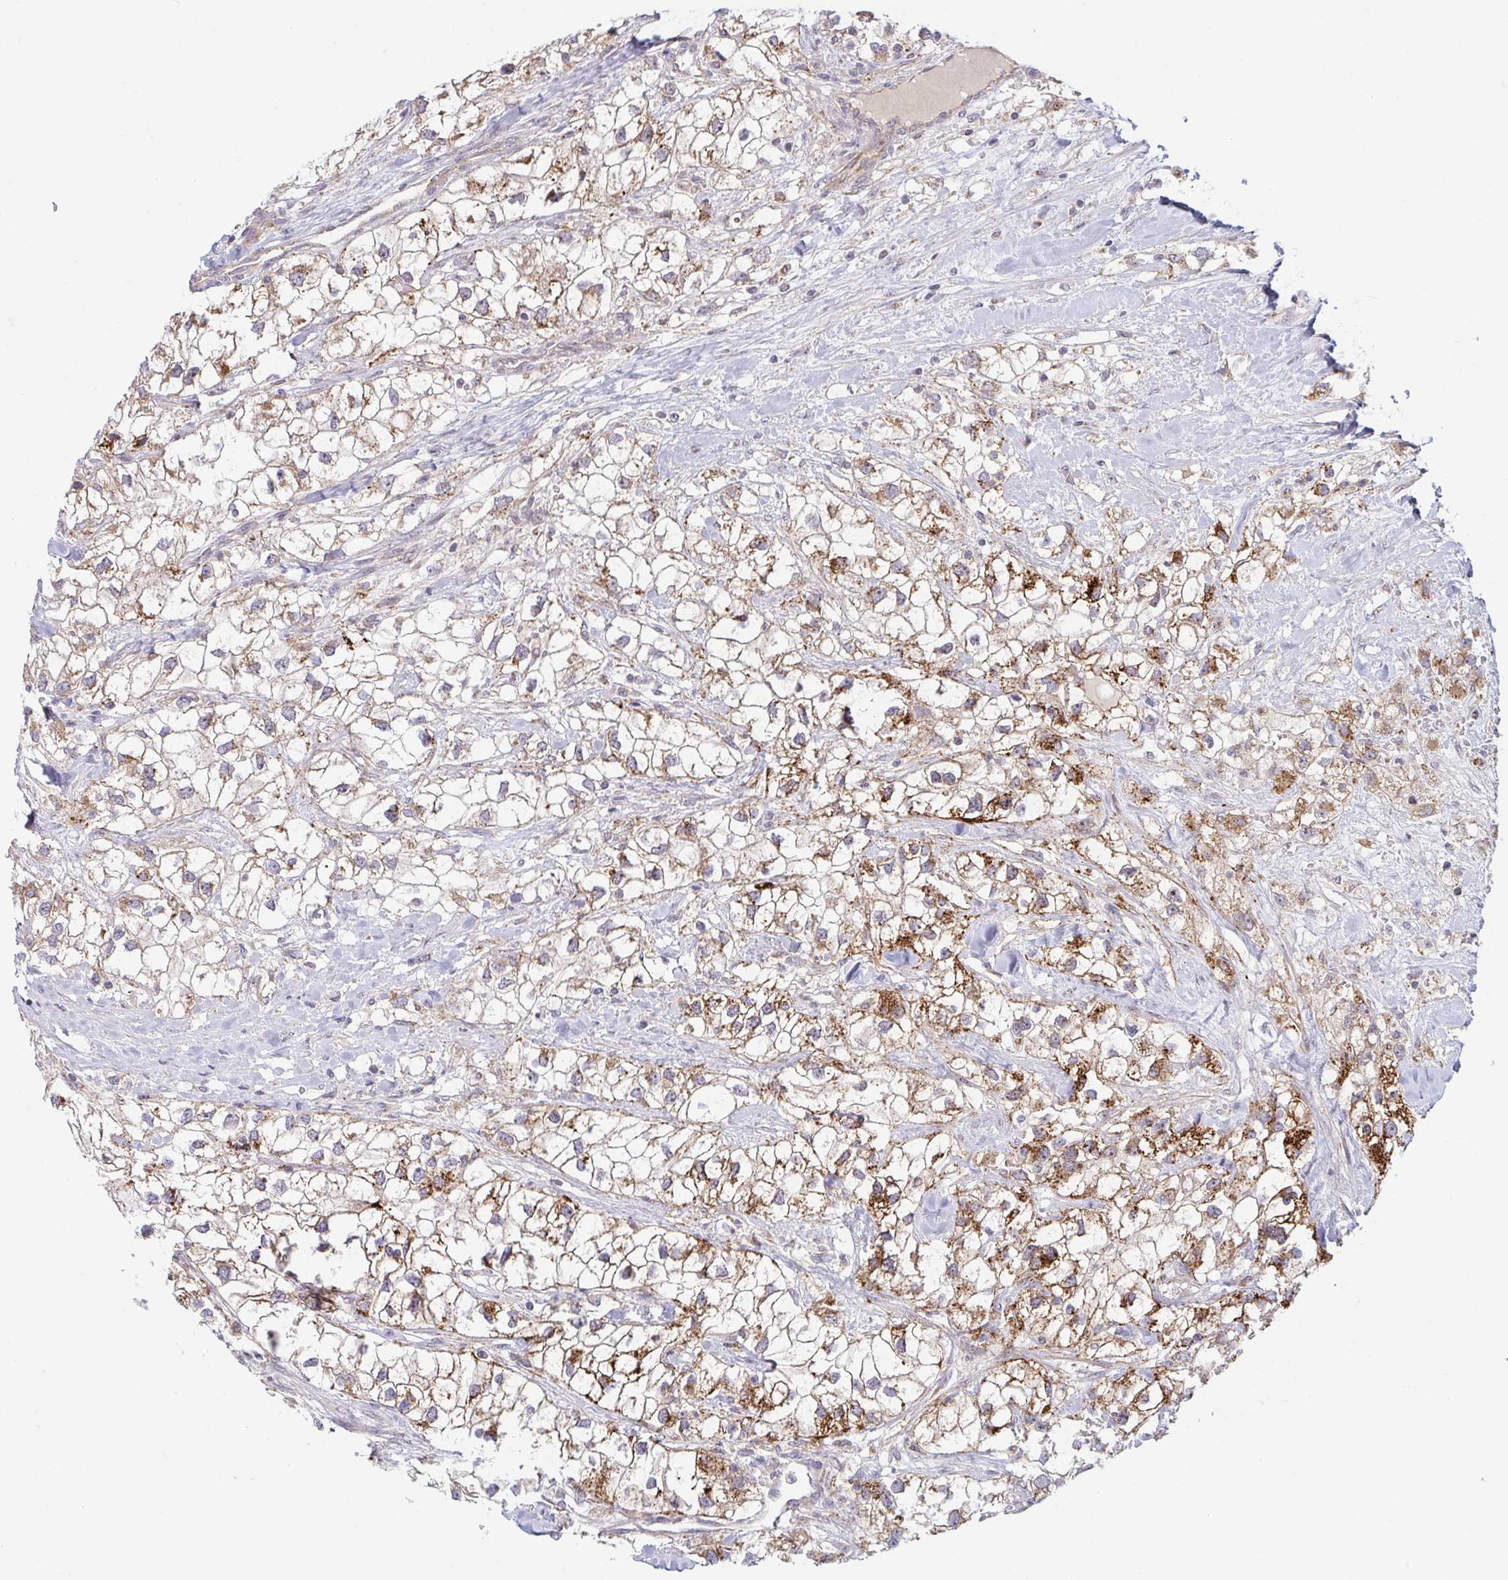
{"staining": {"intensity": "moderate", "quantity": ">75%", "location": "cytoplasmic/membranous"}, "tissue": "renal cancer", "cell_type": "Tumor cells", "image_type": "cancer", "snomed": [{"axis": "morphology", "description": "Adenocarcinoma, NOS"}, {"axis": "topography", "description": "Kidney"}], "caption": "Immunohistochemistry image of human renal cancer stained for a protein (brown), which displays medium levels of moderate cytoplasmic/membranous staining in about >75% of tumor cells.", "gene": "XAF1", "patient": {"sex": "male", "age": 59}}